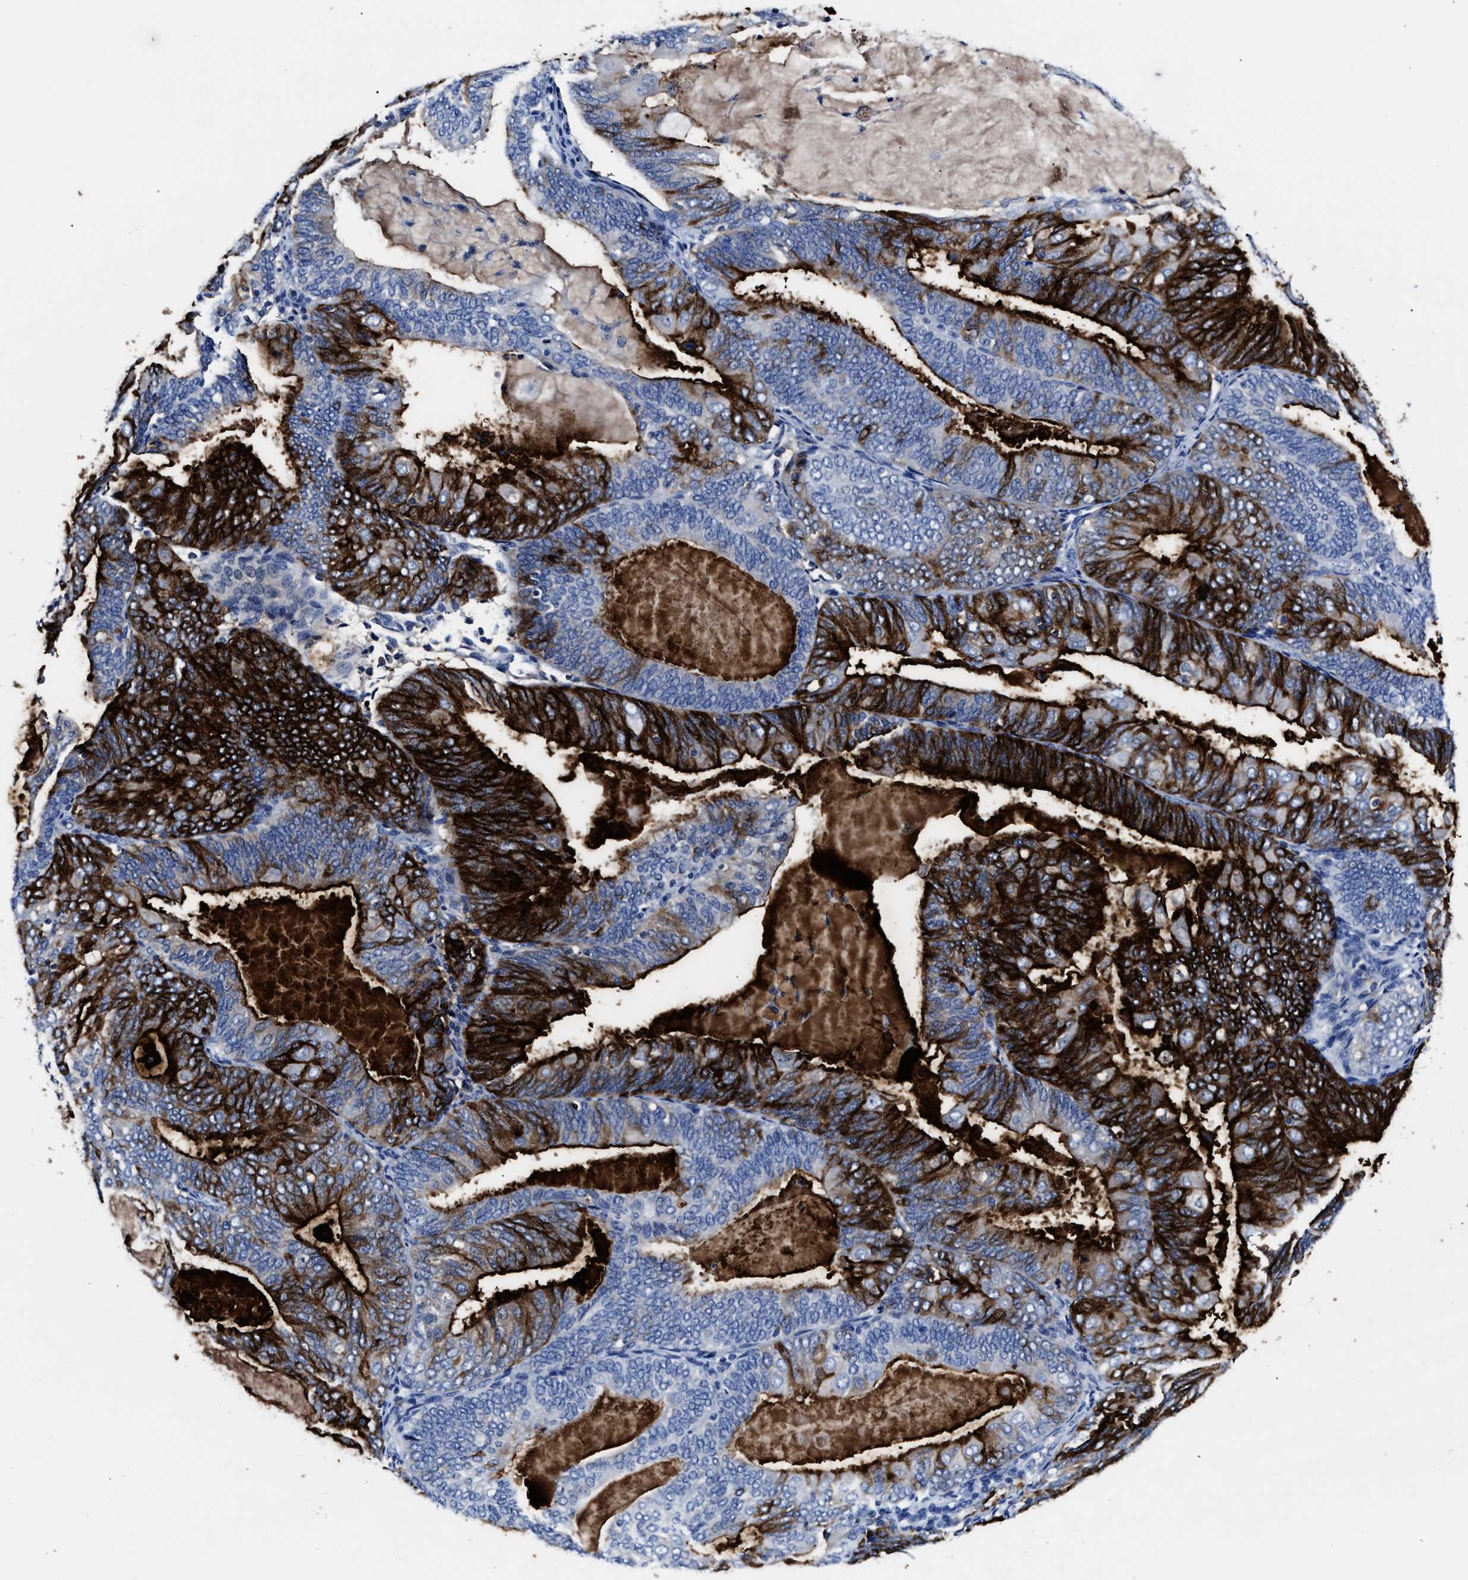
{"staining": {"intensity": "strong", "quantity": "25%-75%", "location": "cytoplasmic/membranous"}, "tissue": "endometrial cancer", "cell_type": "Tumor cells", "image_type": "cancer", "snomed": [{"axis": "morphology", "description": "Adenocarcinoma, NOS"}, {"axis": "topography", "description": "Endometrium"}], "caption": "Immunohistochemical staining of human endometrial adenocarcinoma reveals high levels of strong cytoplasmic/membranous expression in approximately 25%-75% of tumor cells.", "gene": "ALPG", "patient": {"sex": "female", "age": 81}}